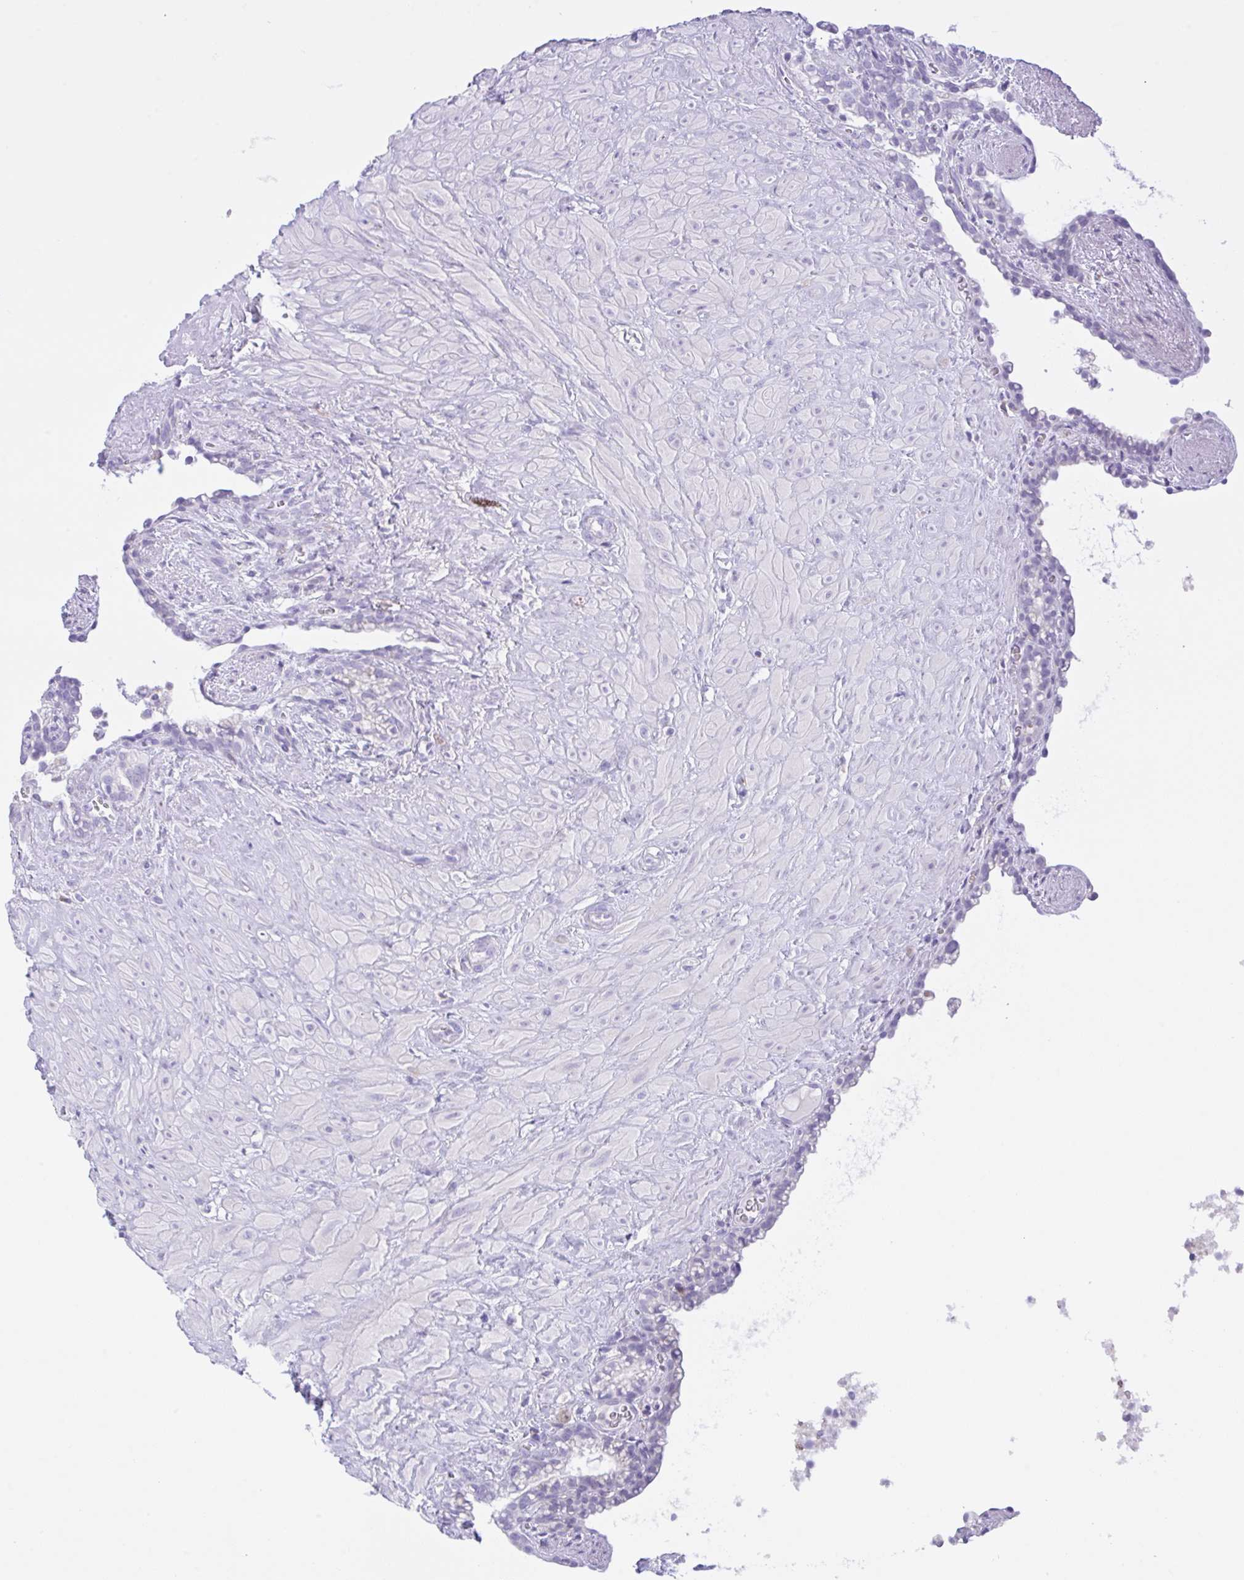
{"staining": {"intensity": "negative", "quantity": "none", "location": "none"}, "tissue": "seminal vesicle", "cell_type": "Glandular cells", "image_type": "normal", "snomed": [{"axis": "morphology", "description": "Normal tissue, NOS"}, {"axis": "topography", "description": "Seminal veicle"}], "caption": "This is an immunohistochemistry micrograph of unremarkable seminal vesicle. There is no expression in glandular cells.", "gene": "NCF1", "patient": {"sex": "male", "age": 76}}